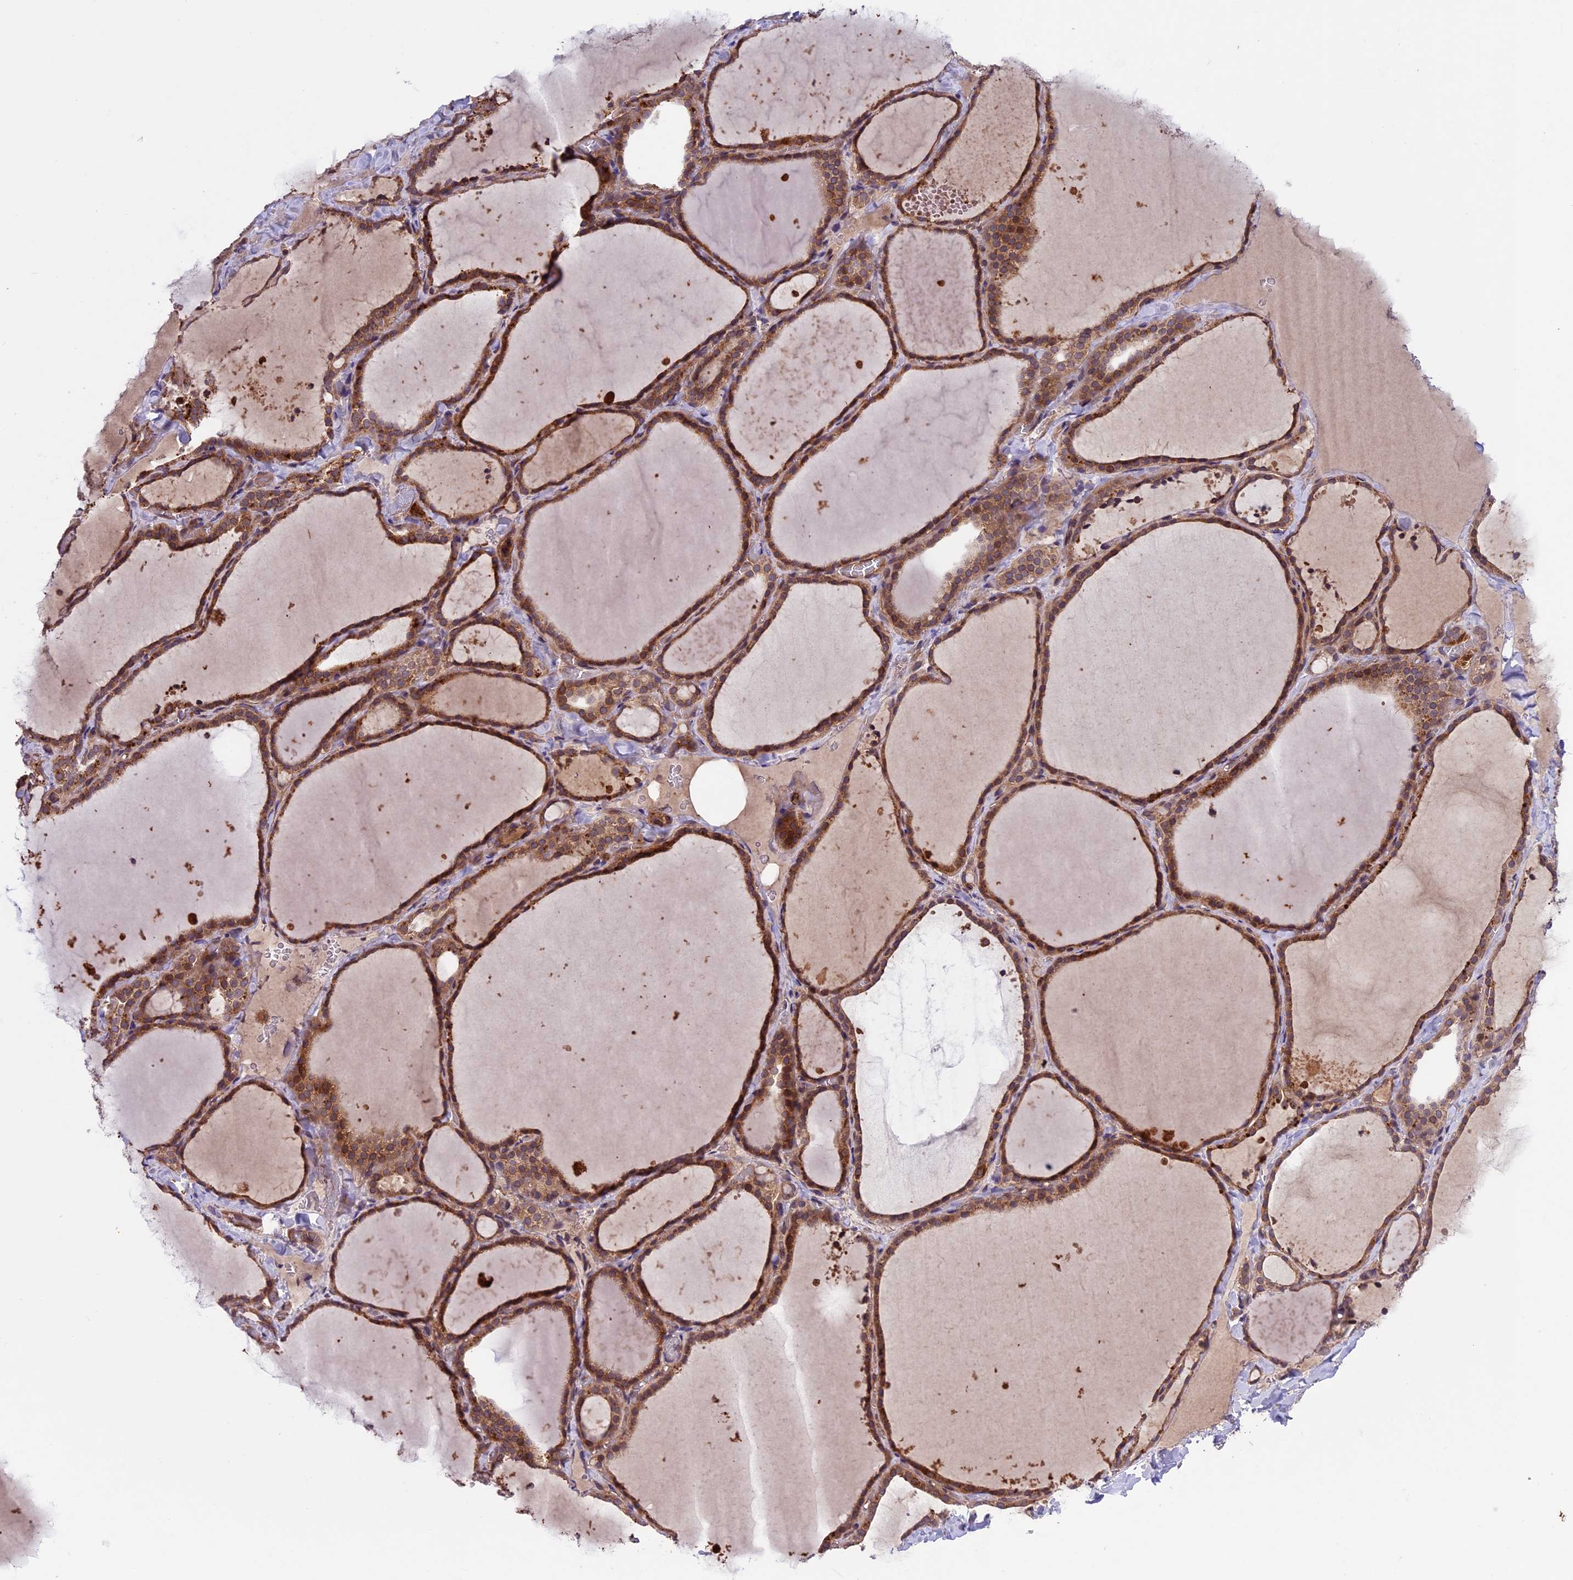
{"staining": {"intensity": "moderate", "quantity": ">75%", "location": "cytoplasmic/membranous"}, "tissue": "thyroid gland", "cell_type": "Glandular cells", "image_type": "normal", "snomed": [{"axis": "morphology", "description": "Normal tissue, NOS"}, {"axis": "topography", "description": "Thyroid gland"}], "caption": "High-power microscopy captured an IHC histopathology image of normal thyroid gland, revealing moderate cytoplasmic/membranous staining in about >75% of glandular cells.", "gene": "CCDC125", "patient": {"sex": "female", "age": 22}}